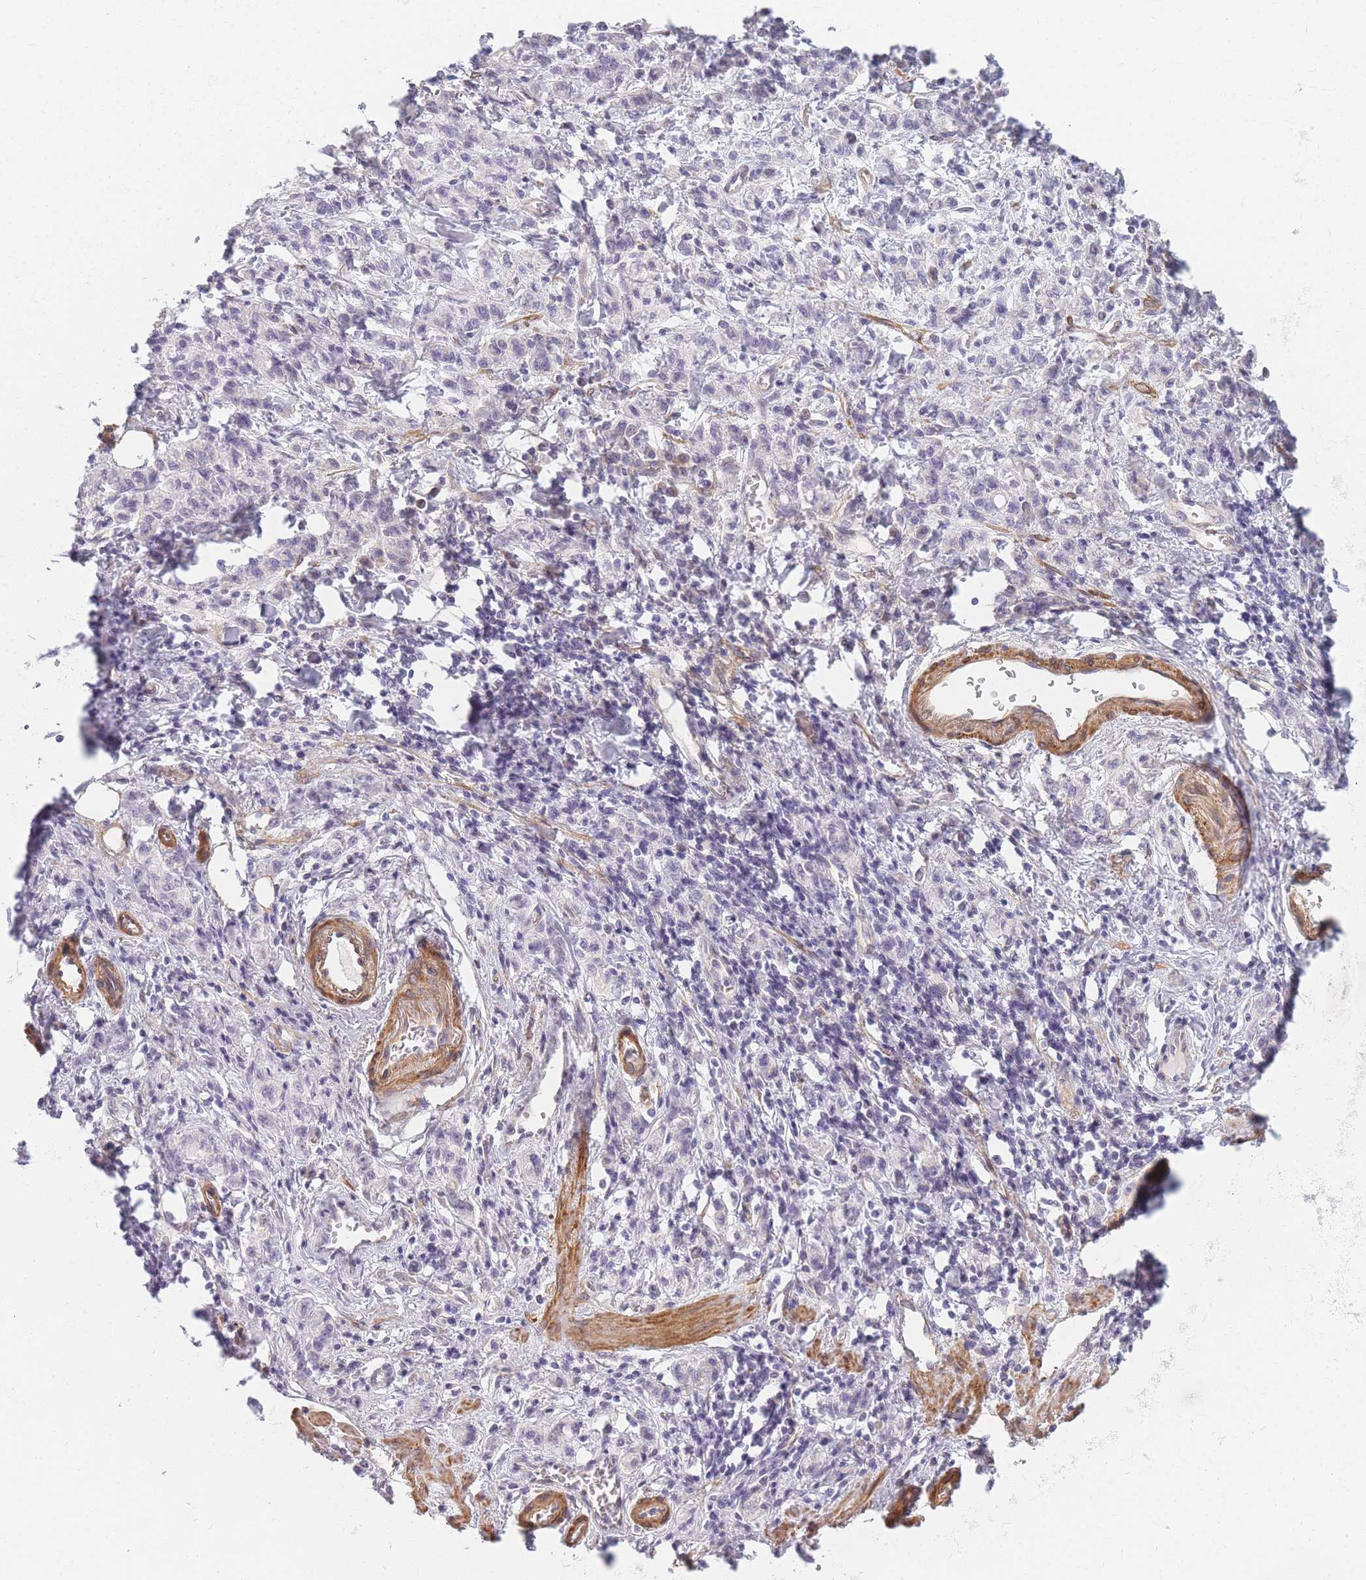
{"staining": {"intensity": "negative", "quantity": "none", "location": "none"}, "tissue": "stomach cancer", "cell_type": "Tumor cells", "image_type": "cancer", "snomed": [{"axis": "morphology", "description": "Adenocarcinoma, NOS"}, {"axis": "topography", "description": "Stomach"}], "caption": "High magnification brightfield microscopy of adenocarcinoma (stomach) stained with DAB (brown) and counterstained with hematoxylin (blue): tumor cells show no significant expression. Nuclei are stained in blue.", "gene": "SLC7A6", "patient": {"sex": "male", "age": 77}}